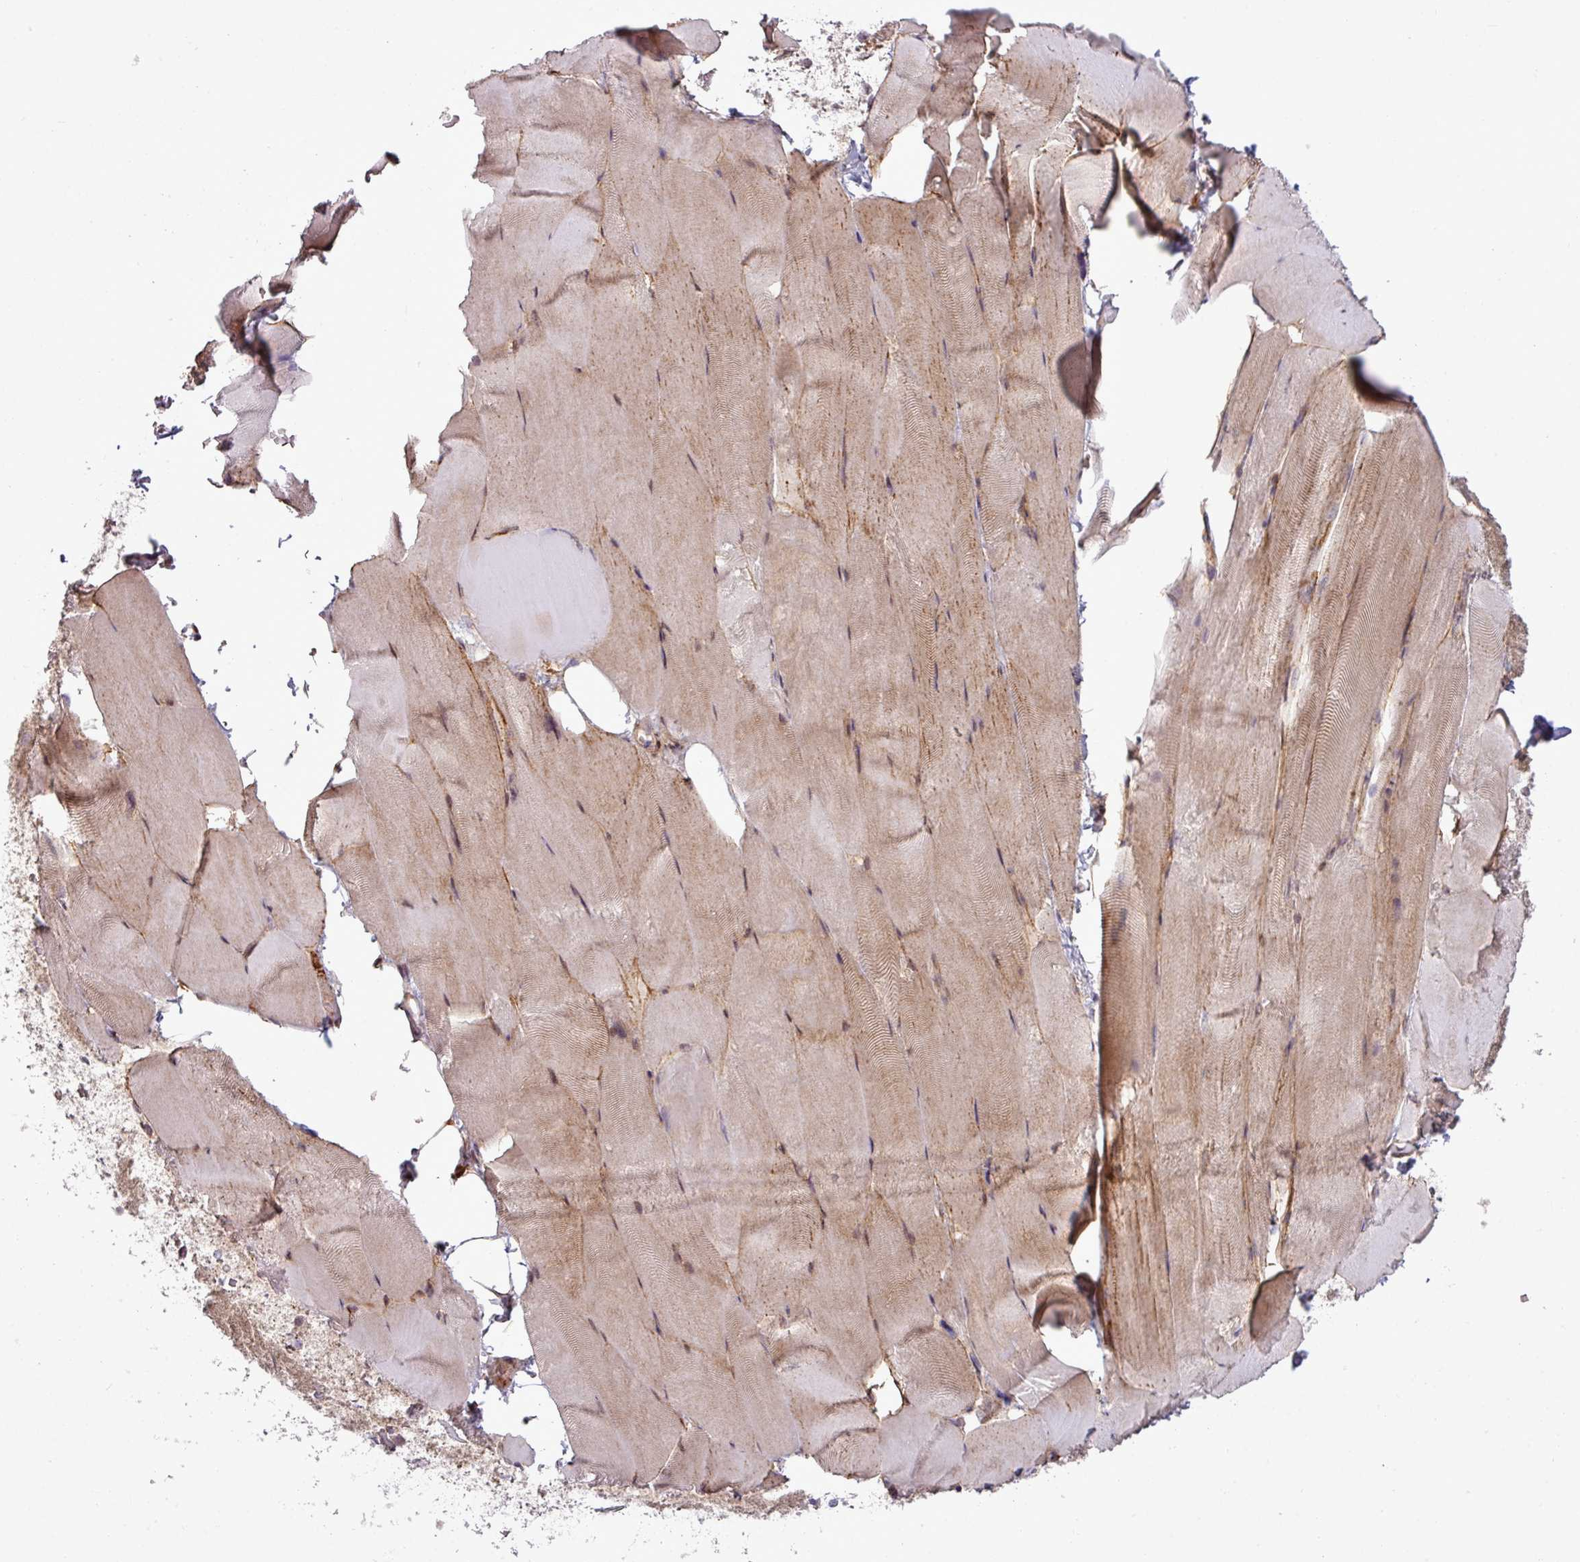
{"staining": {"intensity": "weak", "quantity": "25%-75%", "location": "cytoplasmic/membranous,nuclear"}, "tissue": "skeletal muscle", "cell_type": "Myocytes", "image_type": "normal", "snomed": [{"axis": "morphology", "description": "Normal tissue, NOS"}, {"axis": "topography", "description": "Skeletal muscle"}], "caption": "Myocytes exhibit low levels of weak cytoplasmic/membranous,nuclear expression in approximately 25%-75% of cells in benign skeletal muscle.", "gene": "ZC2HC1C", "patient": {"sex": "female", "age": 64}}